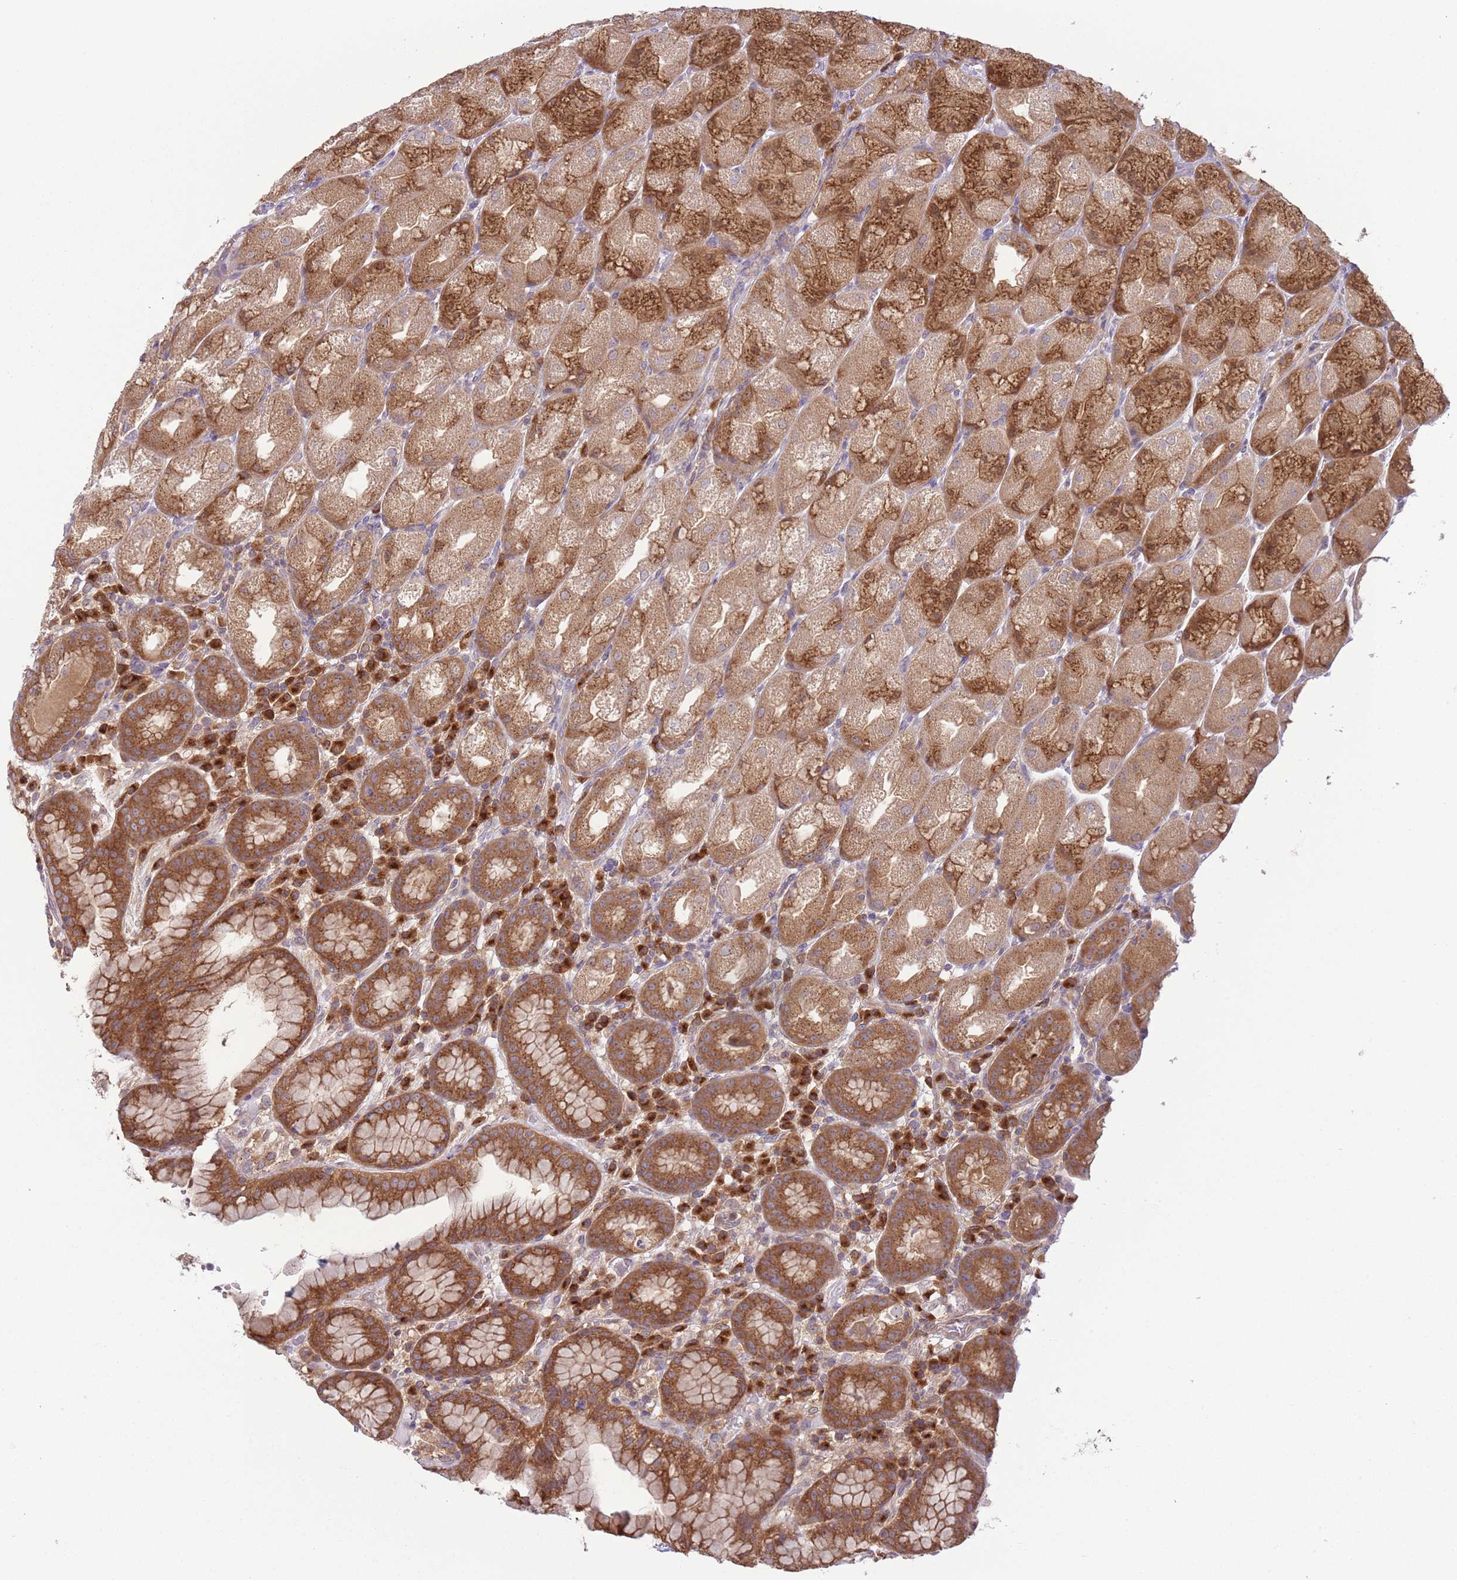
{"staining": {"intensity": "moderate", "quantity": ">75%", "location": "cytoplasmic/membranous"}, "tissue": "stomach", "cell_type": "Glandular cells", "image_type": "normal", "snomed": [{"axis": "morphology", "description": "Normal tissue, NOS"}, {"axis": "topography", "description": "Stomach, upper"}], "caption": "Immunohistochemical staining of benign human stomach demonstrates >75% levels of moderate cytoplasmic/membranous protein expression in about >75% of glandular cells.", "gene": "COPE", "patient": {"sex": "male", "age": 52}}